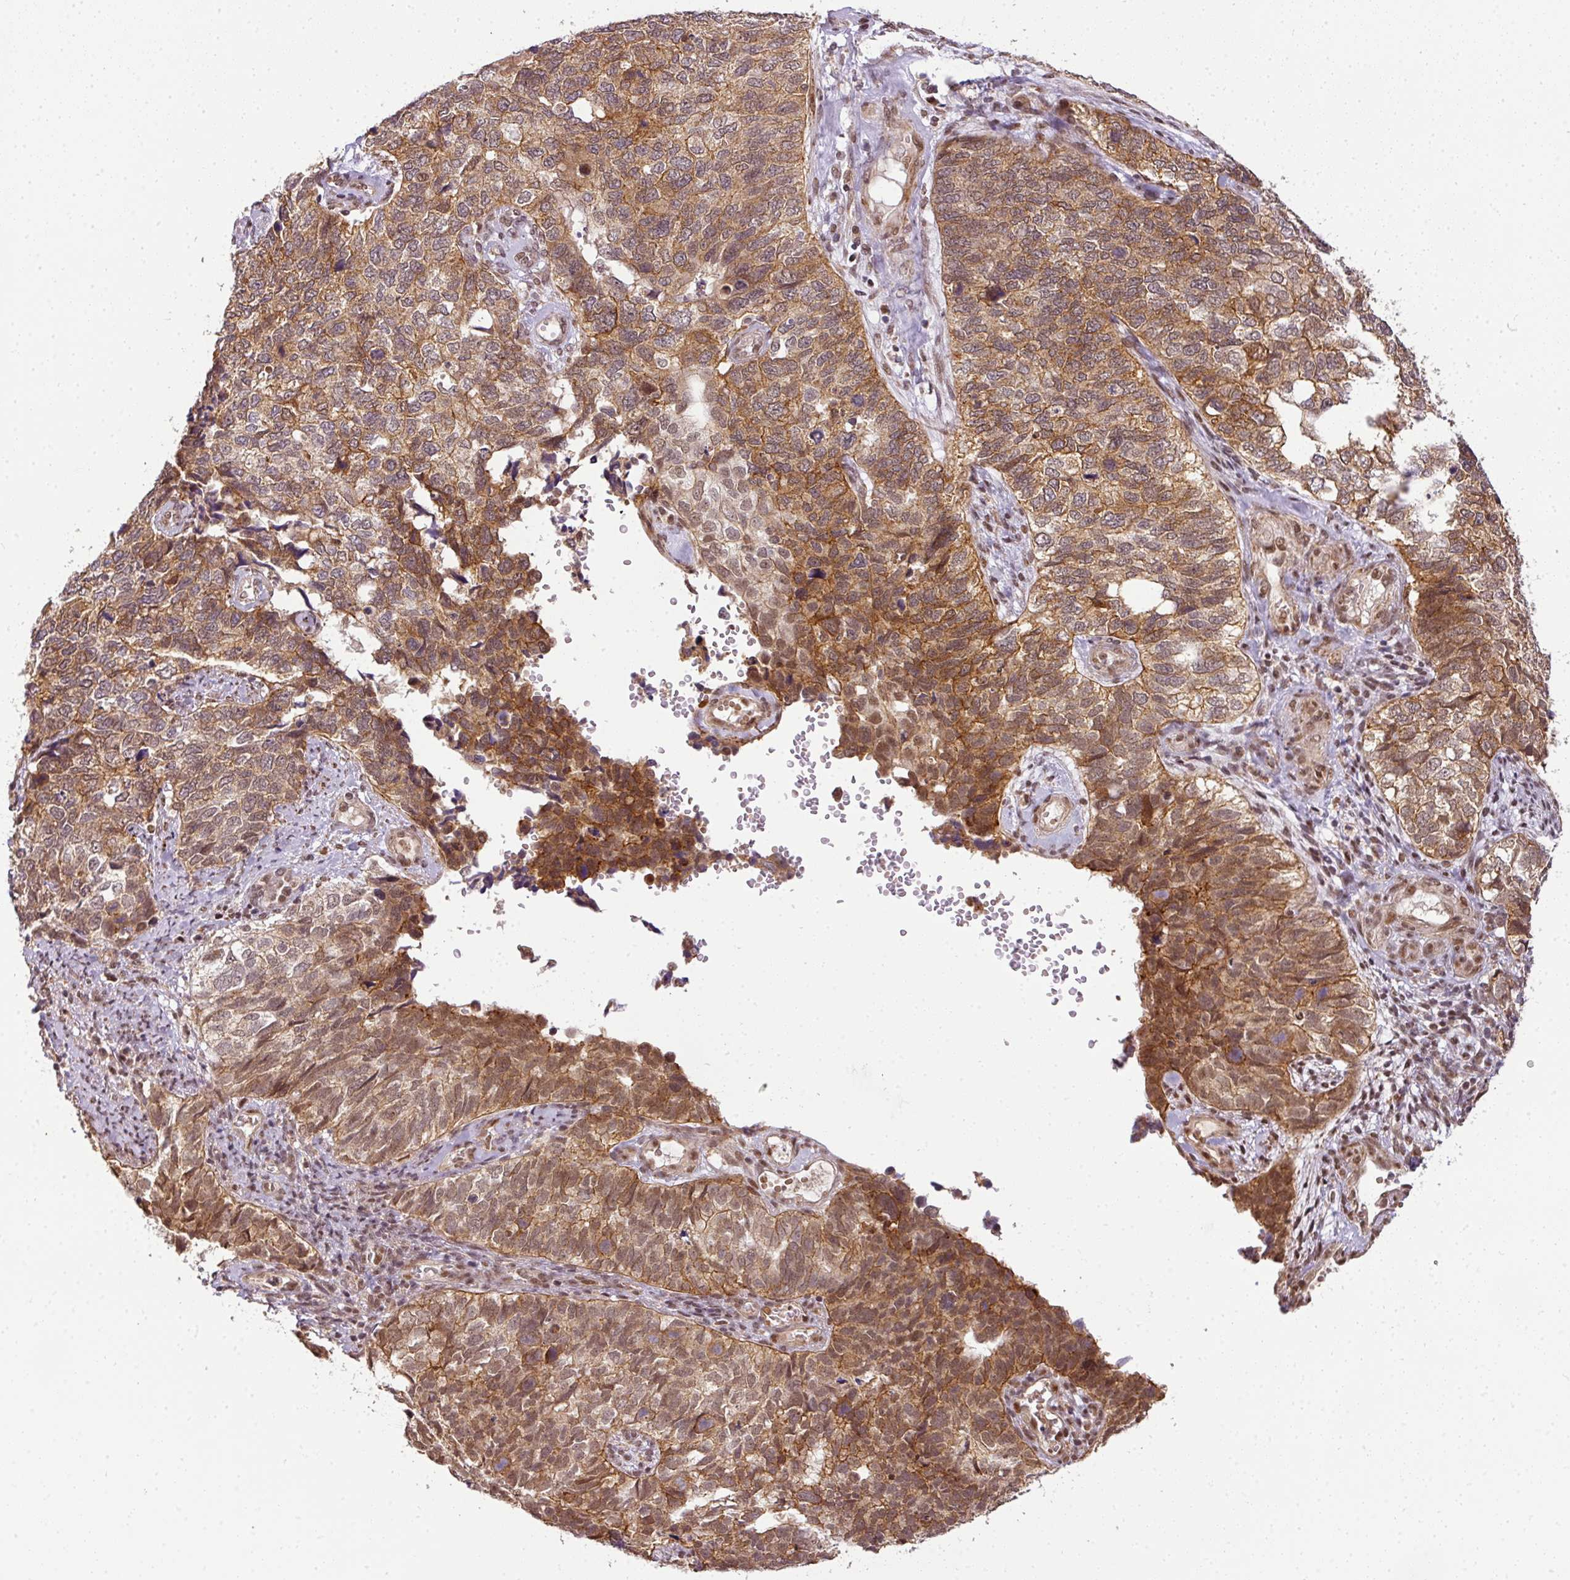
{"staining": {"intensity": "moderate", "quantity": ">75%", "location": "cytoplasmic/membranous,nuclear"}, "tissue": "cervical cancer", "cell_type": "Tumor cells", "image_type": "cancer", "snomed": [{"axis": "morphology", "description": "Squamous cell carcinoma, NOS"}, {"axis": "topography", "description": "Cervix"}], "caption": "Approximately >75% of tumor cells in human cervical cancer (squamous cell carcinoma) demonstrate moderate cytoplasmic/membranous and nuclear protein expression as visualized by brown immunohistochemical staining.", "gene": "C1orf226", "patient": {"sex": "female", "age": 63}}